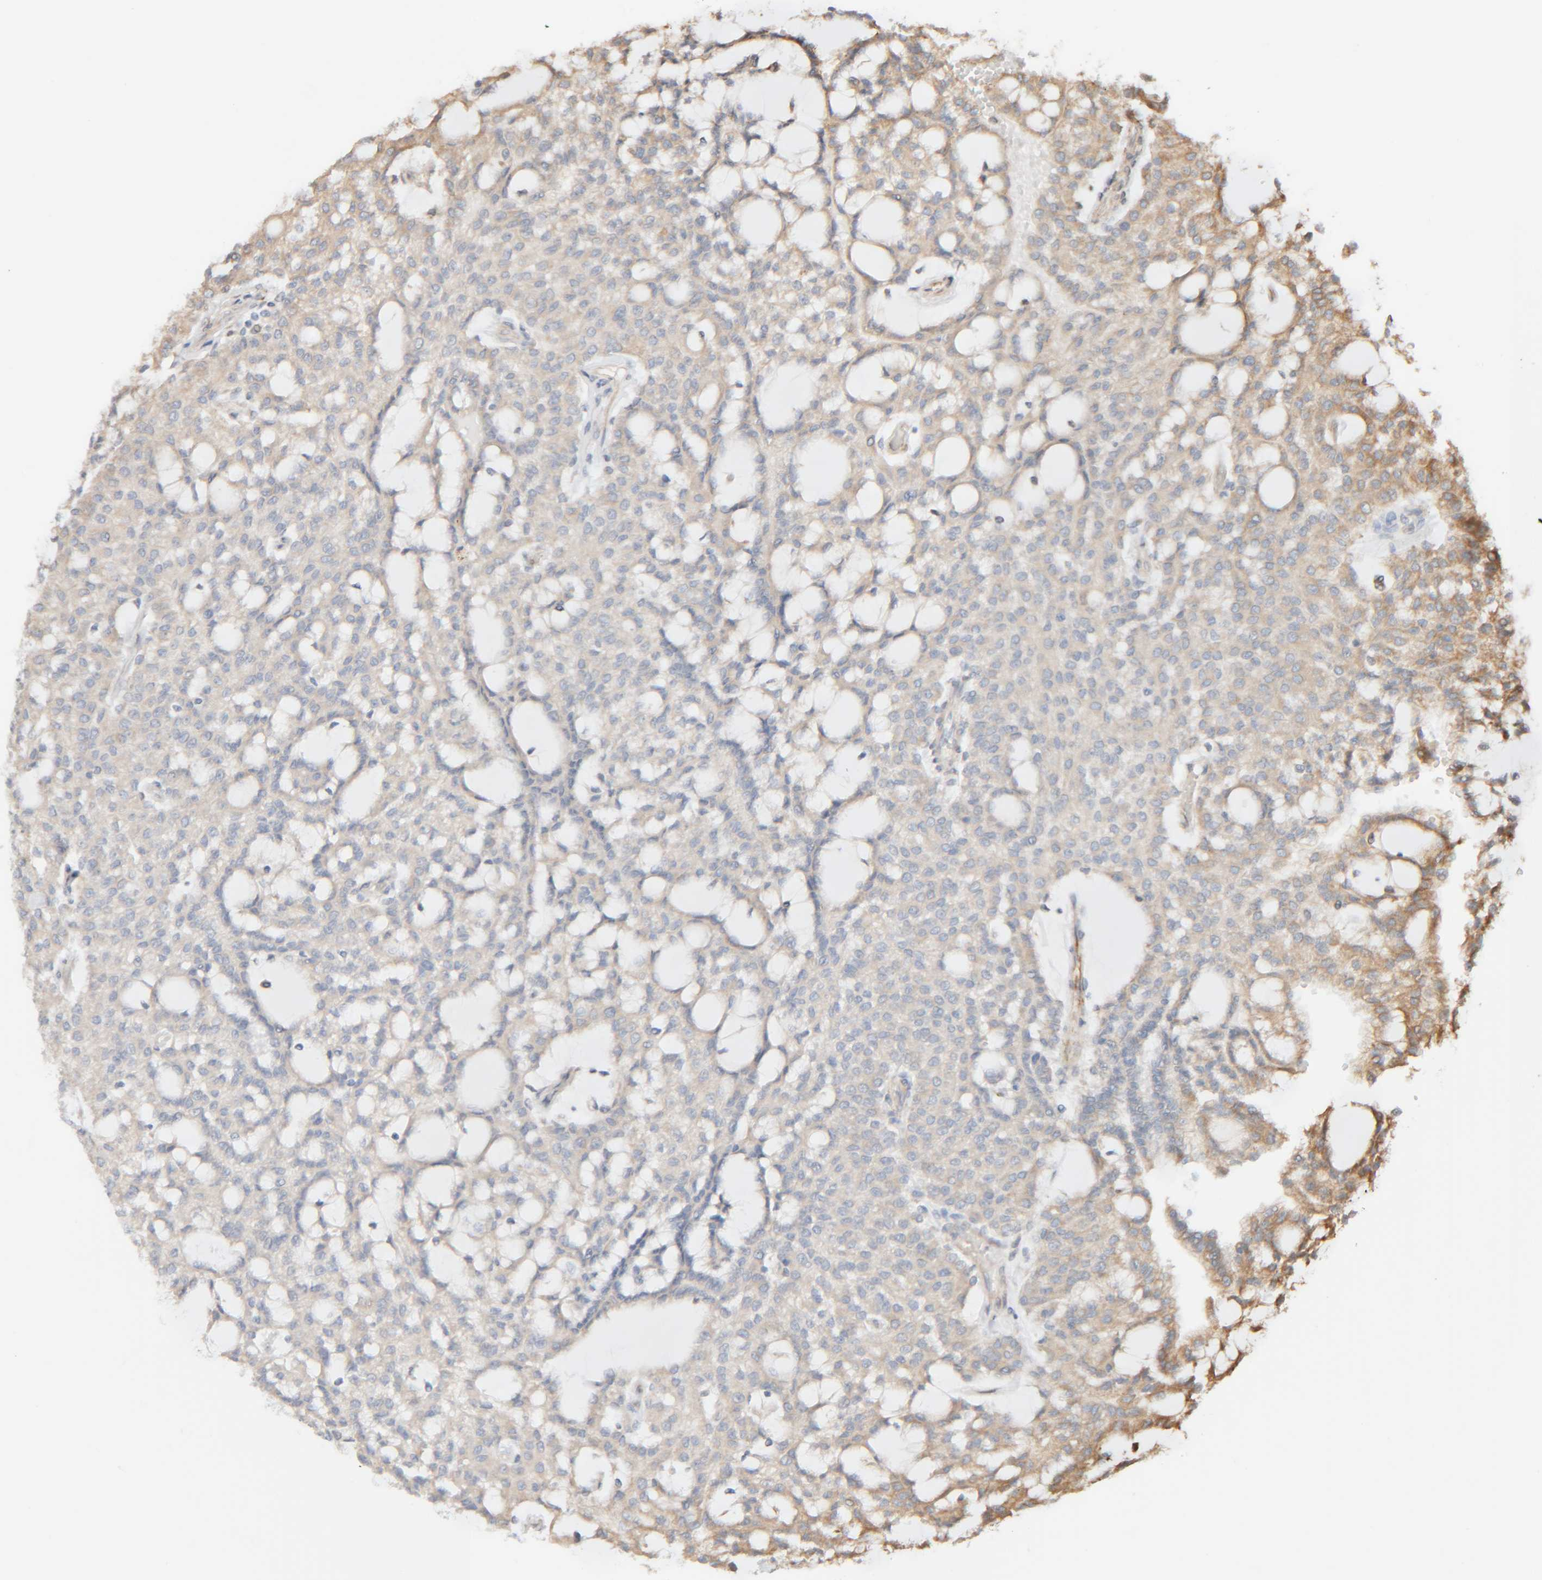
{"staining": {"intensity": "weak", "quantity": "<25%", "location": "cytoplasmic/membranous"}, "tissue": "renal cancer", "cell_type": "Tumor cells", "image_type": "cancer", "snomed": [{"axis": "morphology", "description": "Adenocarcinoma, NOS"}, {"axis": "topography", "description": "Kidney"}], "caption": "Immunohistochemistry of renal adenocarcinoma demonstrates no expression in tumor cells. Nuclei are stained in blue.", "gene": "INTS1", "patient": {"sex": "male", "age": 63}}